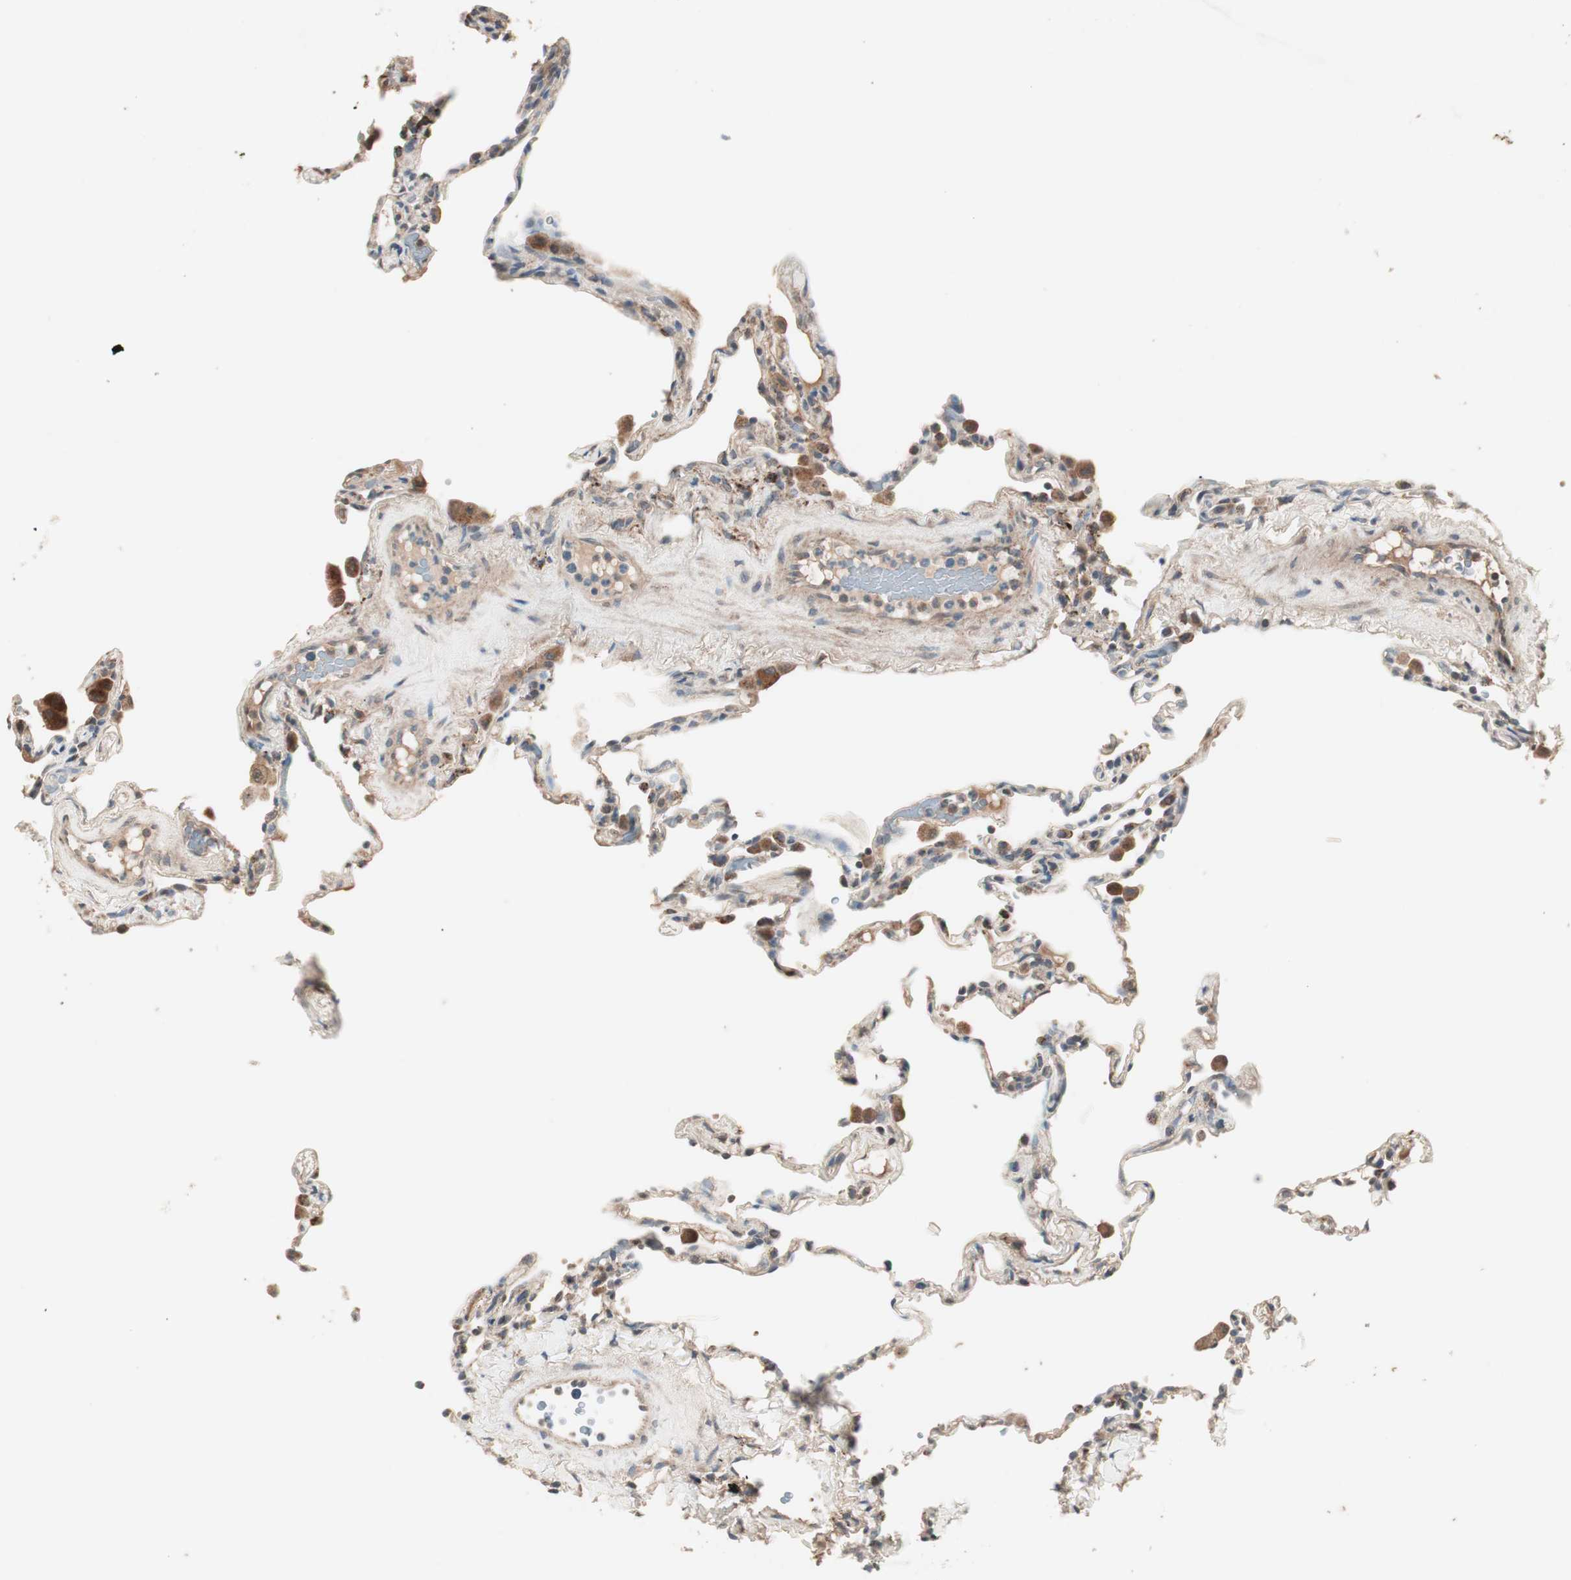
{"staining": {"intensity": "moderate", "quantity": "25%-75%", "location": "cytoplasmic/membranous"}, "tissue": "lung", "cell_type": "Alveolar cells", "image_type": "normal", "snomed": [{"axis": "morphology", "description": "Normal tissue, NOS"}, {"axis": "topography", "description": "Lung"}], "caption": "Immunohistochemical staining of normal human lung exhibits moderate cytoplasmic/membranous protein staining in about 25%-75% of alveolar cells. (DAB IHC, brown staining for protein, blue staining for nuclei).", "gene": "NFRKB", "patient": {"sex": "male", "age": 59}}